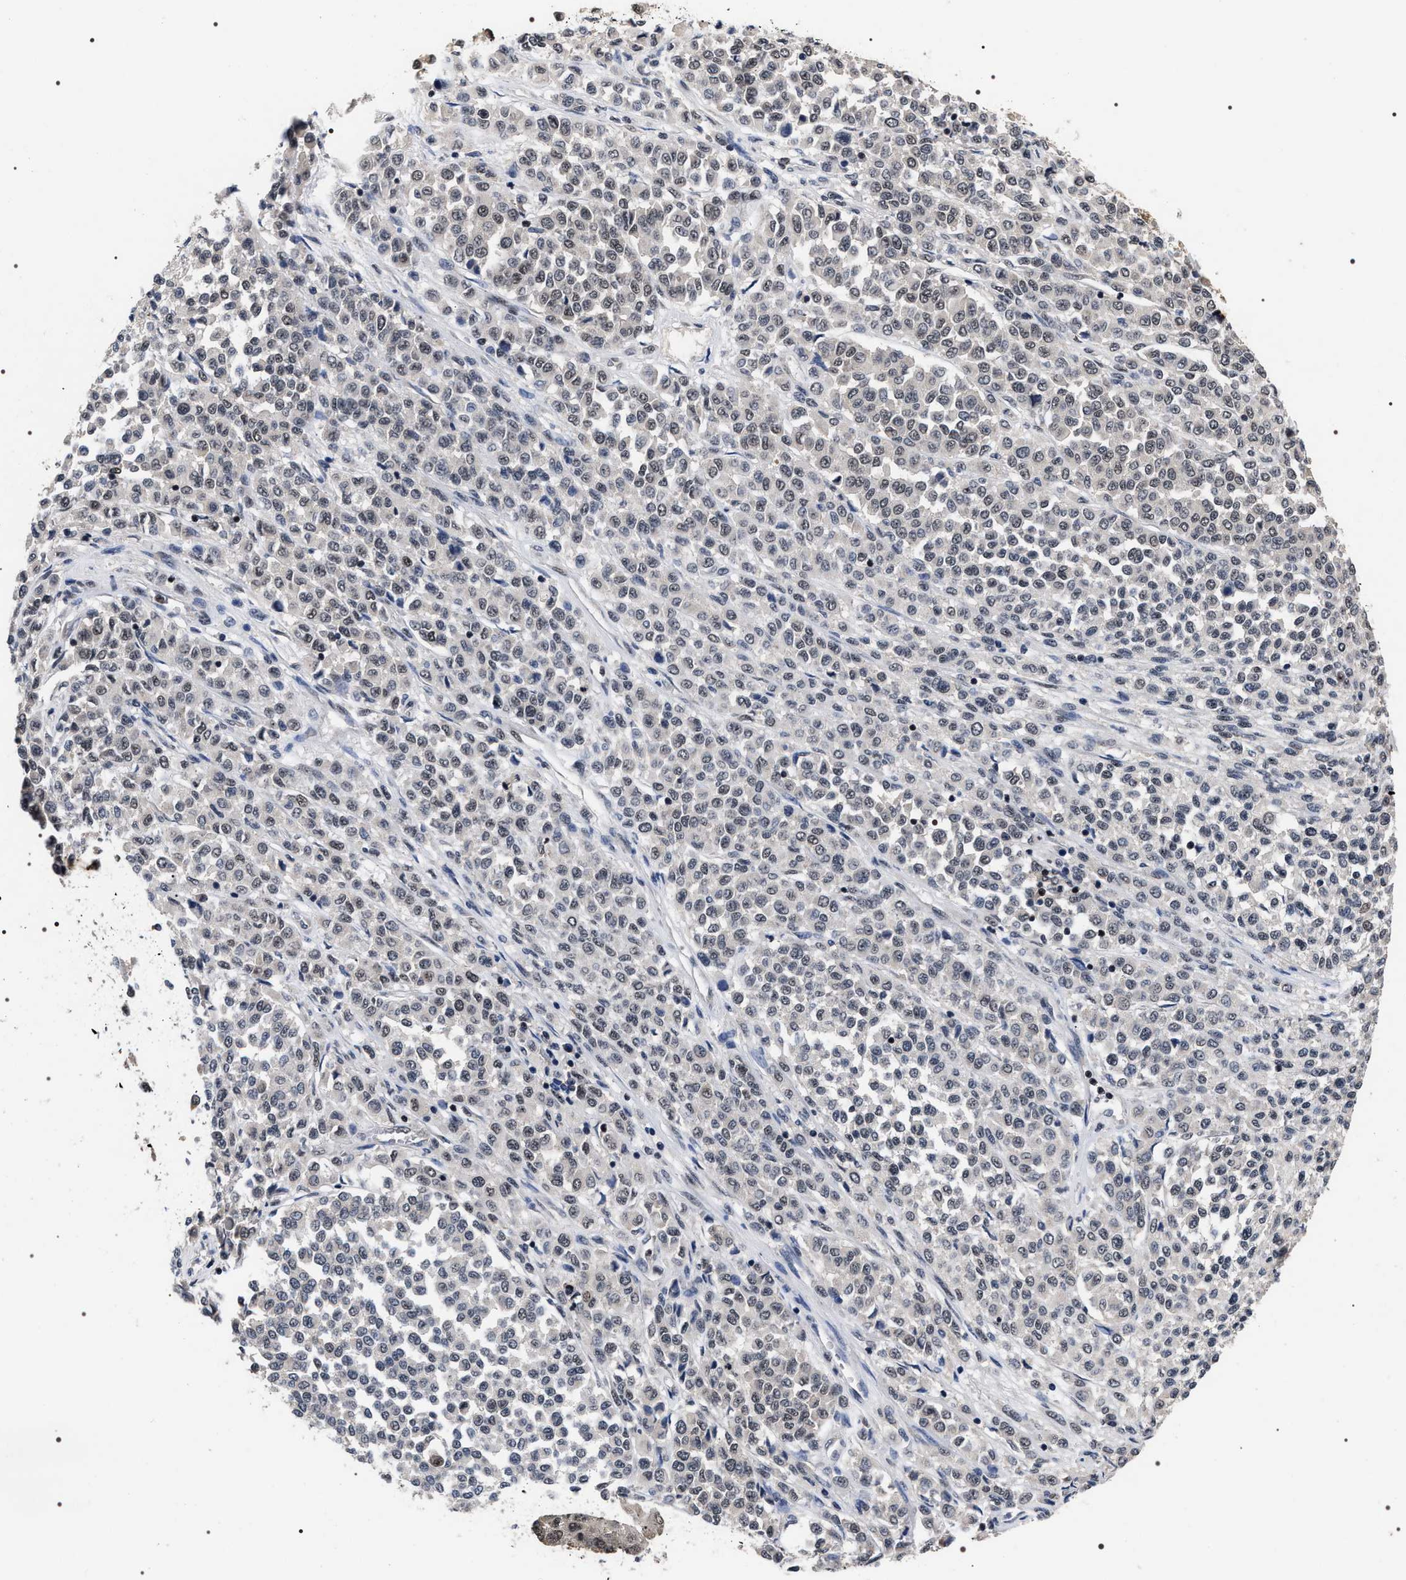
{"staining": {"intensity": "weak", "quantity": "25%-75%", "location": "nuclear"}, "tissue": "melanoma", "cell_type": "Tumor cells", "image_type": "cancer", "snomed": [{"axis": "morphology", "description": "Malignant melanoma, Metastatic site"}, {"axis": "topography", "description": "Pancreas"}], "caption": "This micrograph exhibits IHC staining of human malignant melanoma (metastatic site), with low weak nuclear staining in approximately 25%-75% of tumor cells.", "gene": "RRP1B", "patient": {"sex": "female", "age": 30}}